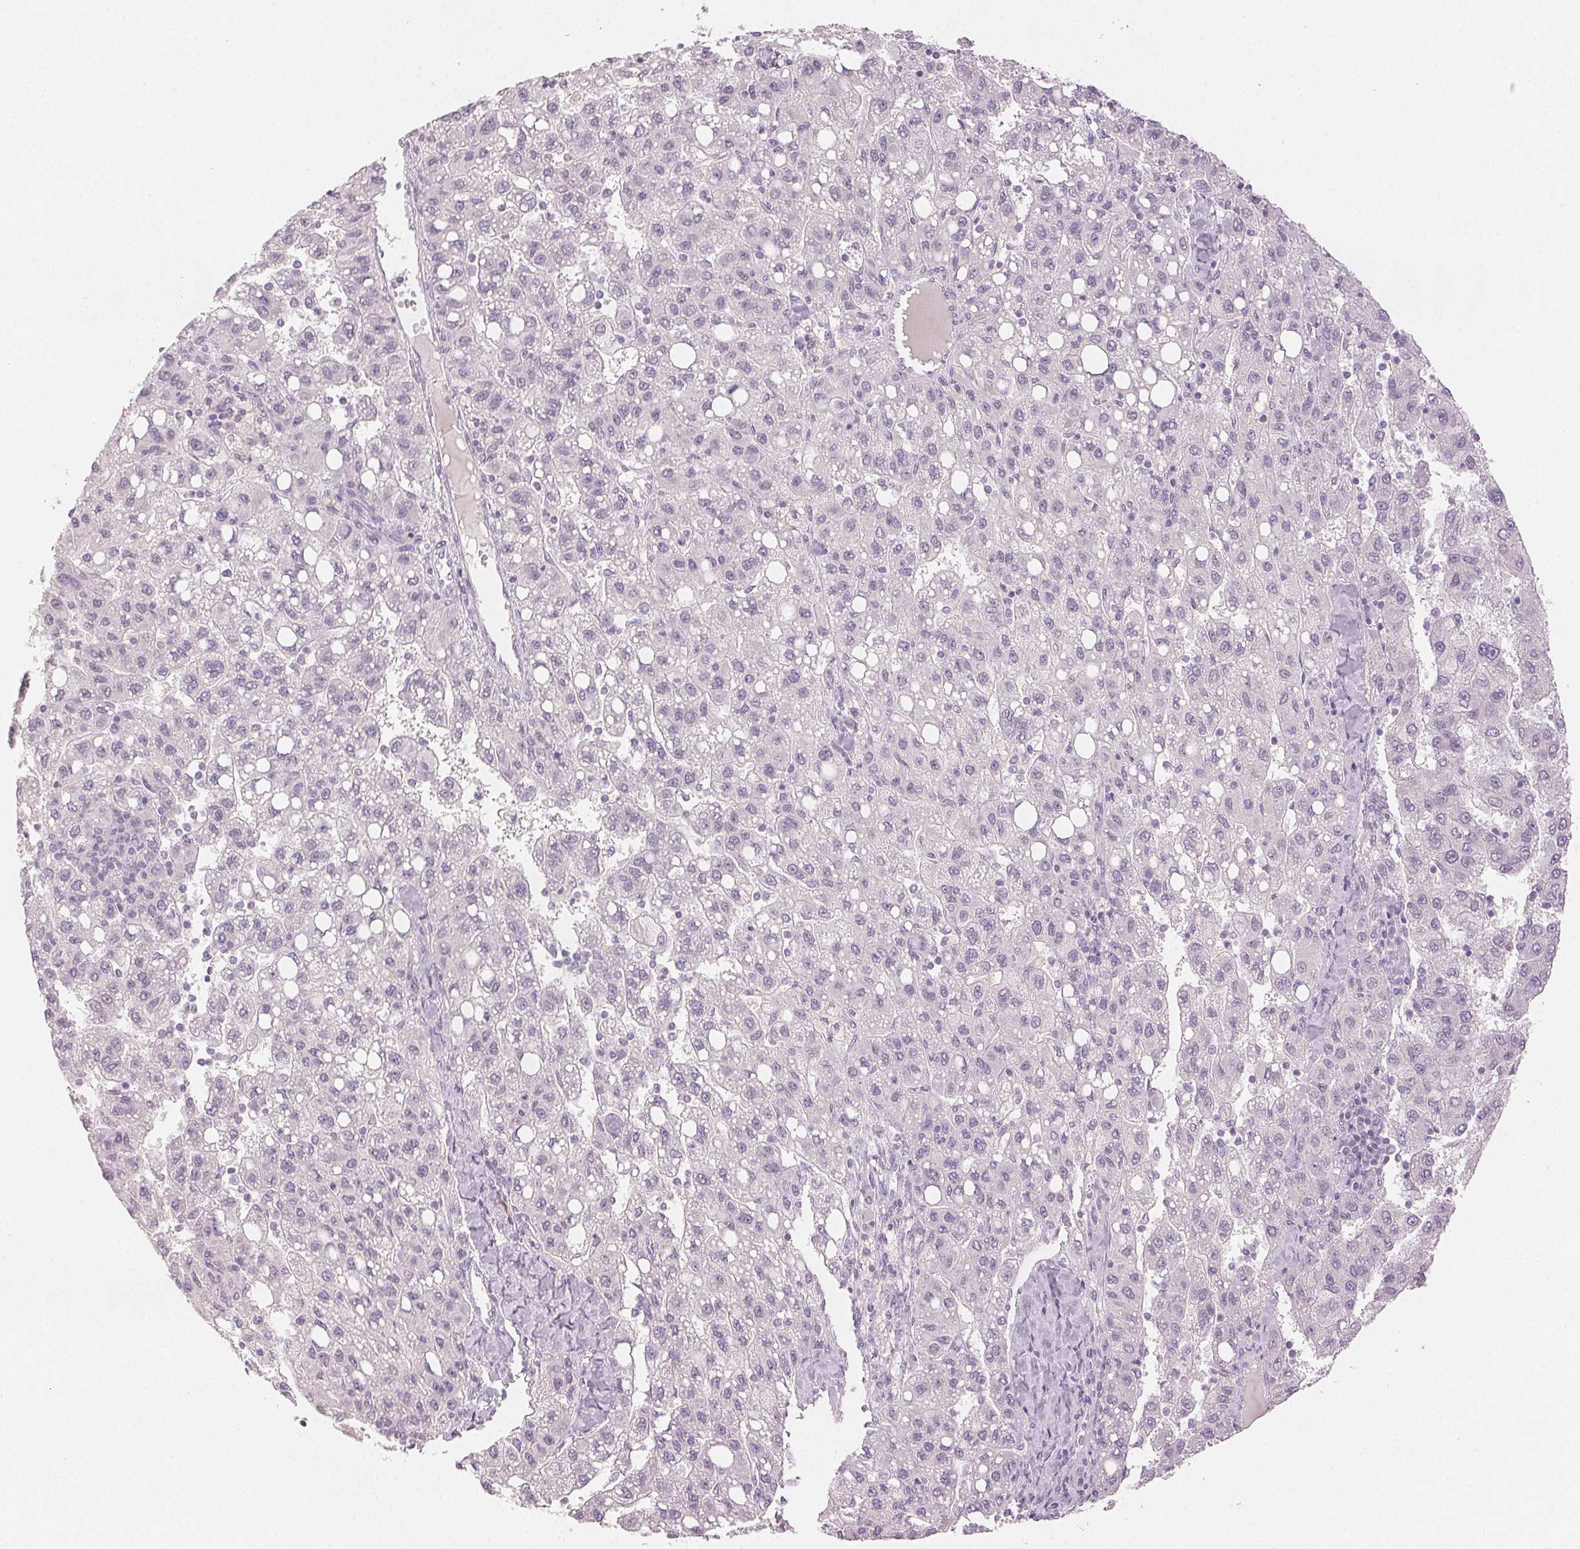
{"staining": {"intensity": "negative", "quantity": "none", "location": "none"}, "tissue": "liver cancer", "cell_type": "Tumor cells", "image_type": "cancer", "snomed": [{"axis": "morphology", "description": "Carcinoma, Hepatocellular, NOS"}, {"axis": "topography", "description": "Liver"}], "caption": "Immunohistochemistry (IHC) histopathology image of liver hepatocellular carcinoma stained for a protein (brown), which displays no expression in tumor cells.", "gene": "SCGN", "patient": {"sex": "female", "age": 82}}